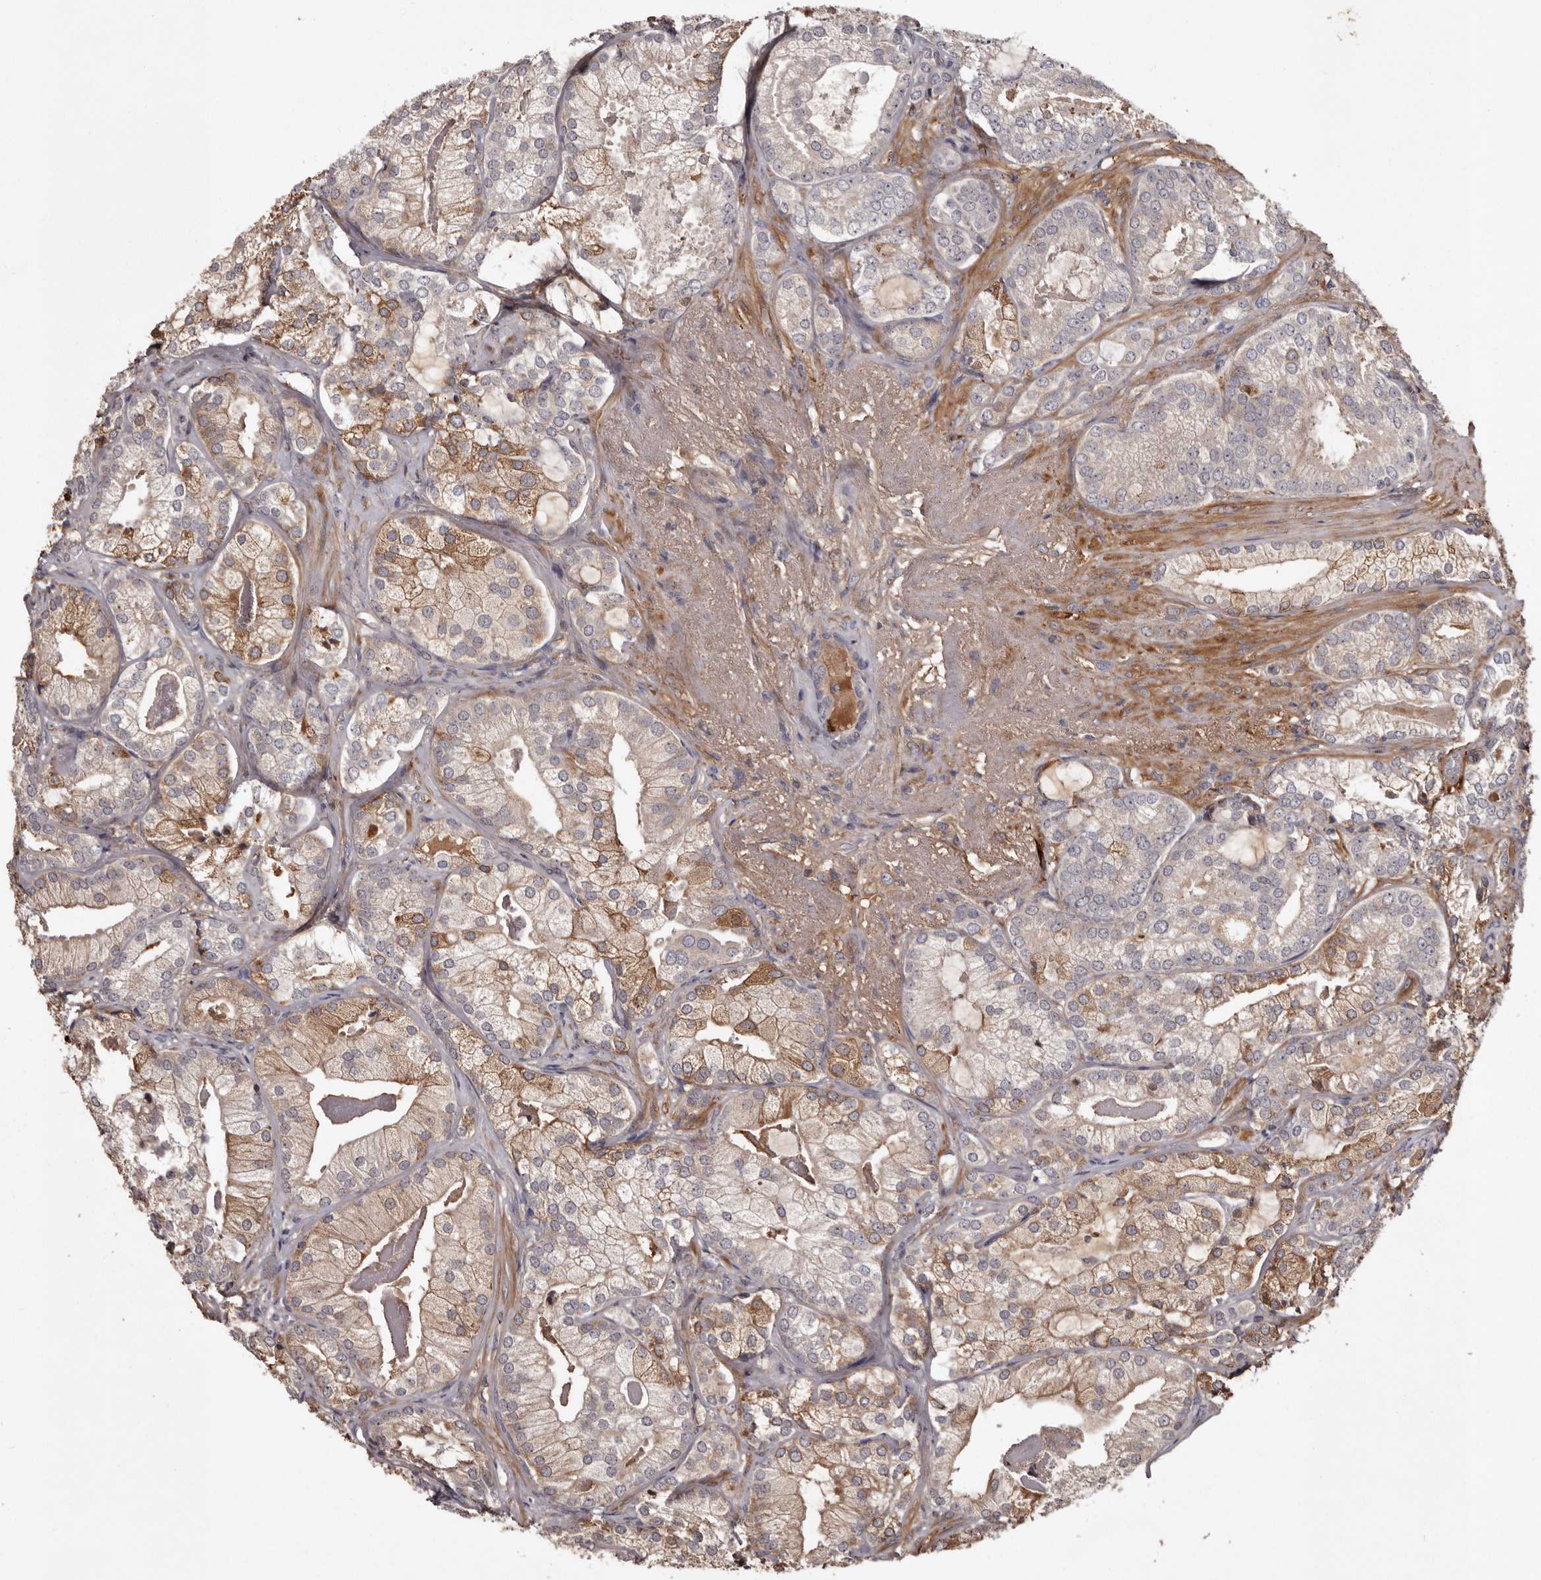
{"staining": {"intensity": "moderate", "quantity": "25%-75%", "location": "cytoplasmic/membranous"}, "tissue": "prostate cancer", "cell_type": "Tumor cells", "image_type": "cancer", "snomed": [{"axis": "morphology", "description": "Normal morphology"}, {"axis": "morphology", "description": "Adenocarcinoma, Low grade"}, {"axis": "topography", "description": "Prostate"}], "caption": "Tumor cells exhibit medium levels of moderate cytoplasmic/membranous positivity in approximately 25%-75% of cells in prostate adenocarcinoma (low-grade).", "gene": "CYP1B1", "patient": {"sex": "male", "age": 72}}